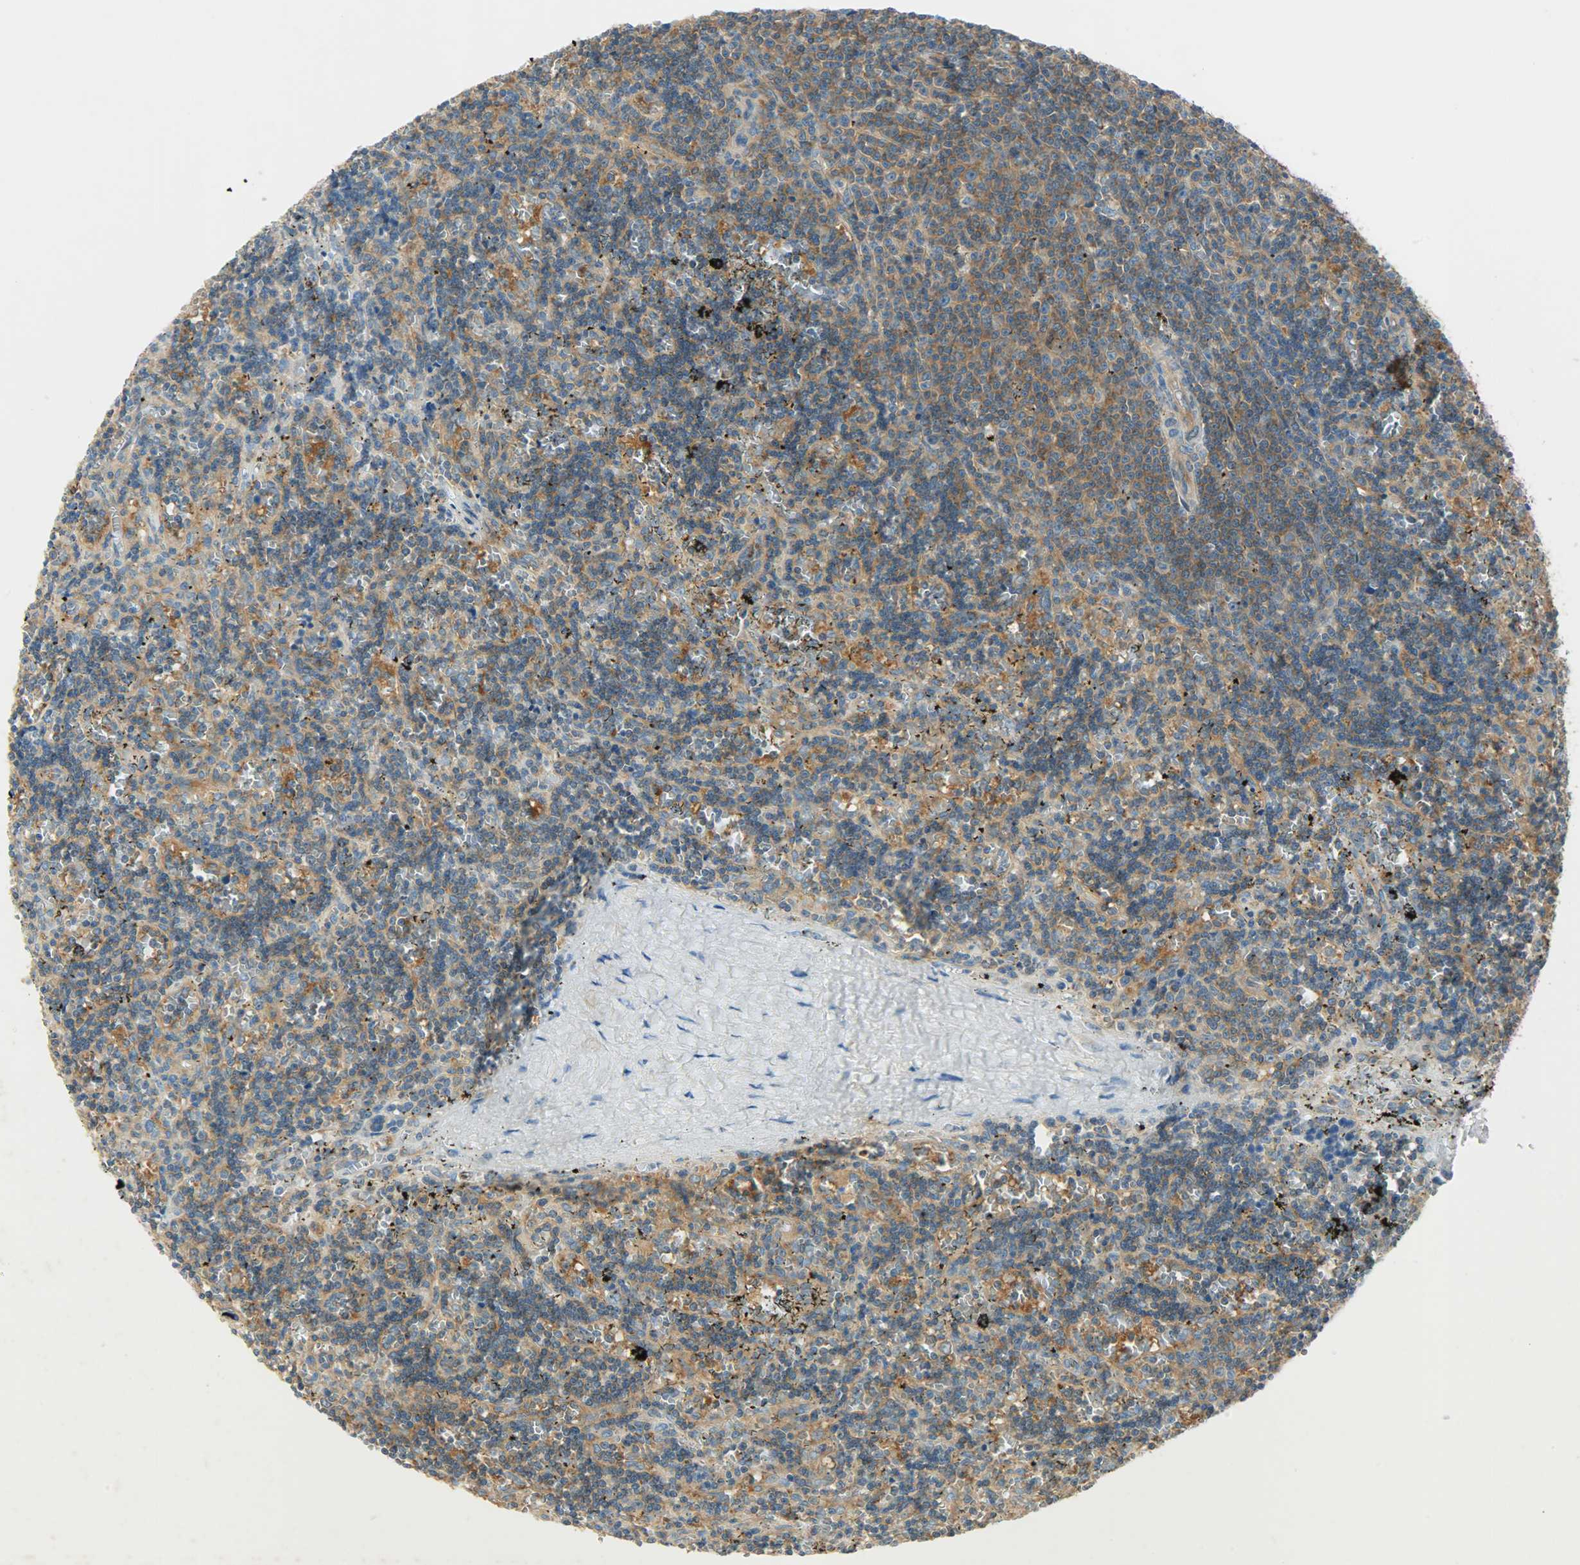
{"staining": {"intensity": "strong", "quantity": ">75%", "location": "cytoplasmic/membranous"}, "tissue": "lymphoma", "cell_type": "Tumor cells", "image_type": "cancer", "snomed": [{"axis": "morphology", "description": "Malignant lymphoma, non-Hodgkin's type, Low grade"}, {"axis": "topography", "description": "Spleen"}], "caption": "IHC (DAB (3,3'-diaminobenzidine)) staining of low-grade malignant lymphoma, non-Hodgkin's type displays strong cytoplasmic/membranous protein staining in approximately >75% of tumor cells.", "gene": "TSC22D2", "patient": {"sex": "male", "age": 60}}